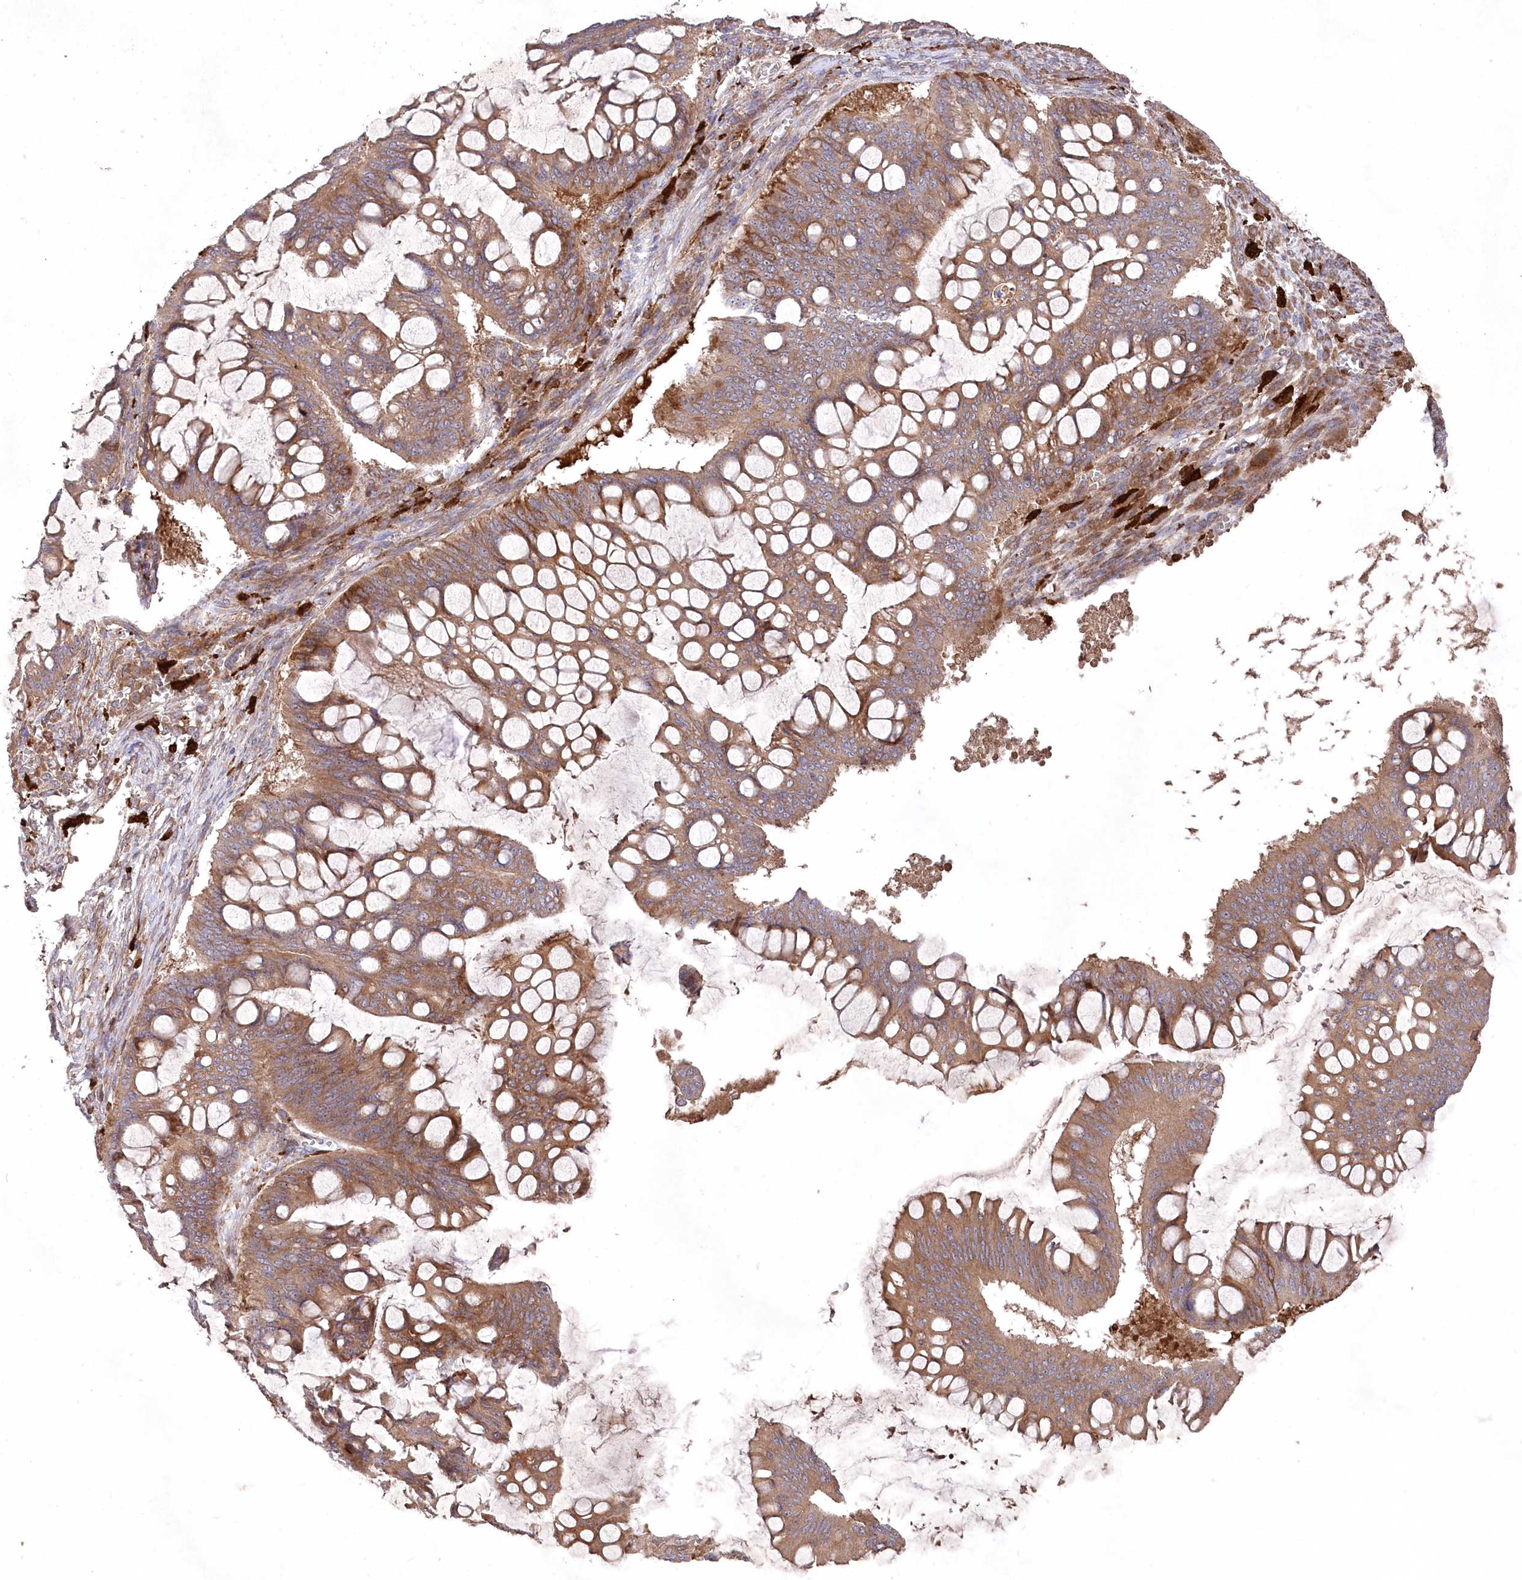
{"staining": {"intensity": "moderate", "quantity": ">75%", "location": "cytoplasmic/membranous"}, "tissue": "ovarian cancer", "cell_type": "Tumor cells", "image_type": "cancer", "snomed": [{"axis": "morphology", "description": "Cystadenocarcinoma, mucinous, NOS"}, {"axis": "topography", "description": "Ovary"}], "caption": "Moderate cytoplasmic/membranous positivity for a protein is appreciated in approximately >75% of tumor cells of ovarian mucinous cystadenocarcinoma using IHC.", "gene": "PPP1R21", "patient": {"sex": "female", "age": 73}}